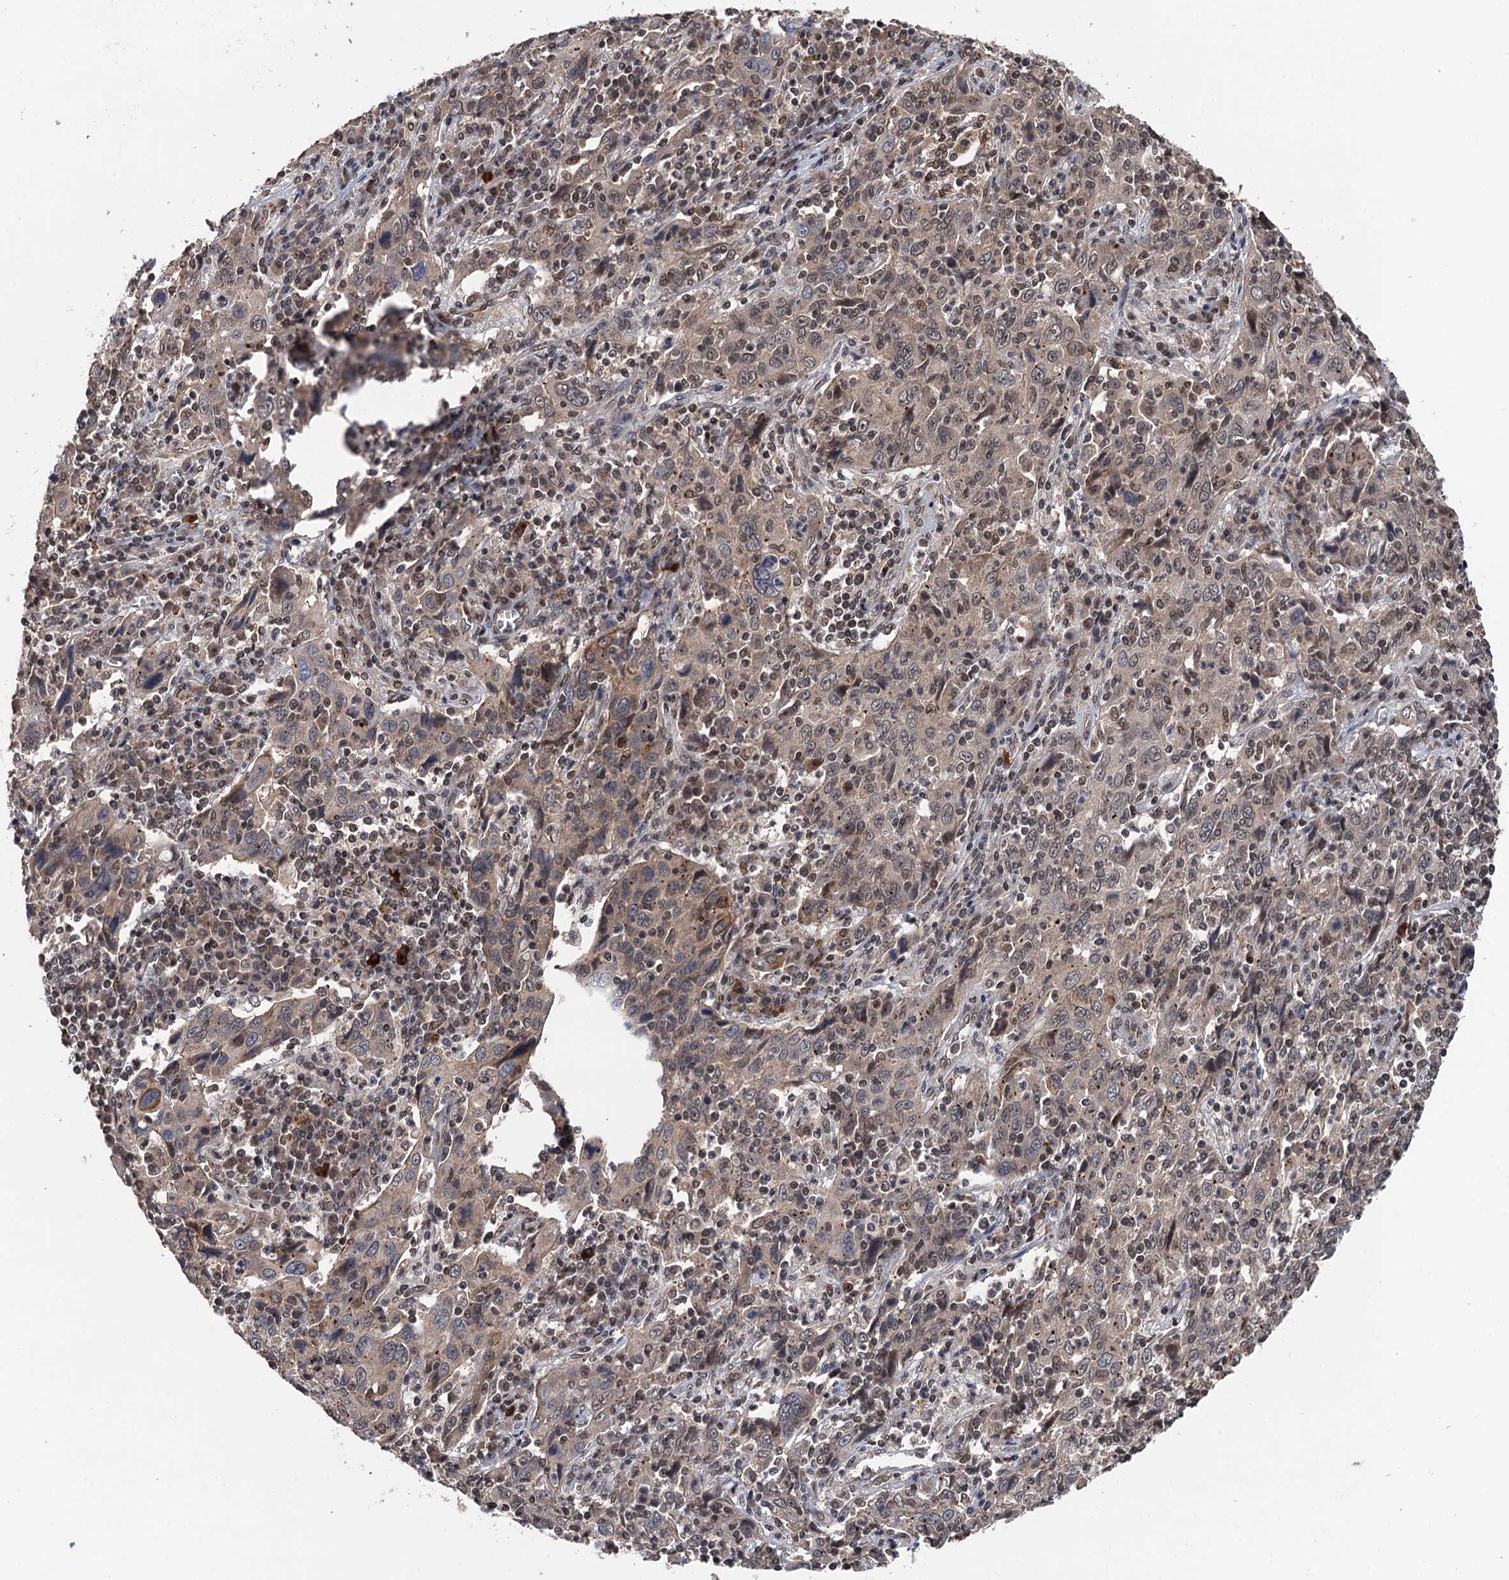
{"staining": {"intensity": "moderate", "quantity": "<25%", "location": "nuclear"}, "tissue": "cervical cancer", "cell_type": "Tumor cells", "image_type": "cancer", "snomed": [{"axis": "morphology", "description": "Squamous cell carcinoma, NOS"}, {"axis": "topography", "description": "Cervix"}], "caption": "Protein expression by immunohistochemistry (IHC) demonstrates moderate nuclear staining in about <25% of tumor cells in cervical squamous cell carcinoma.", "gene": "RASSF4", "patient": {"sex": "female", "age": 46}}